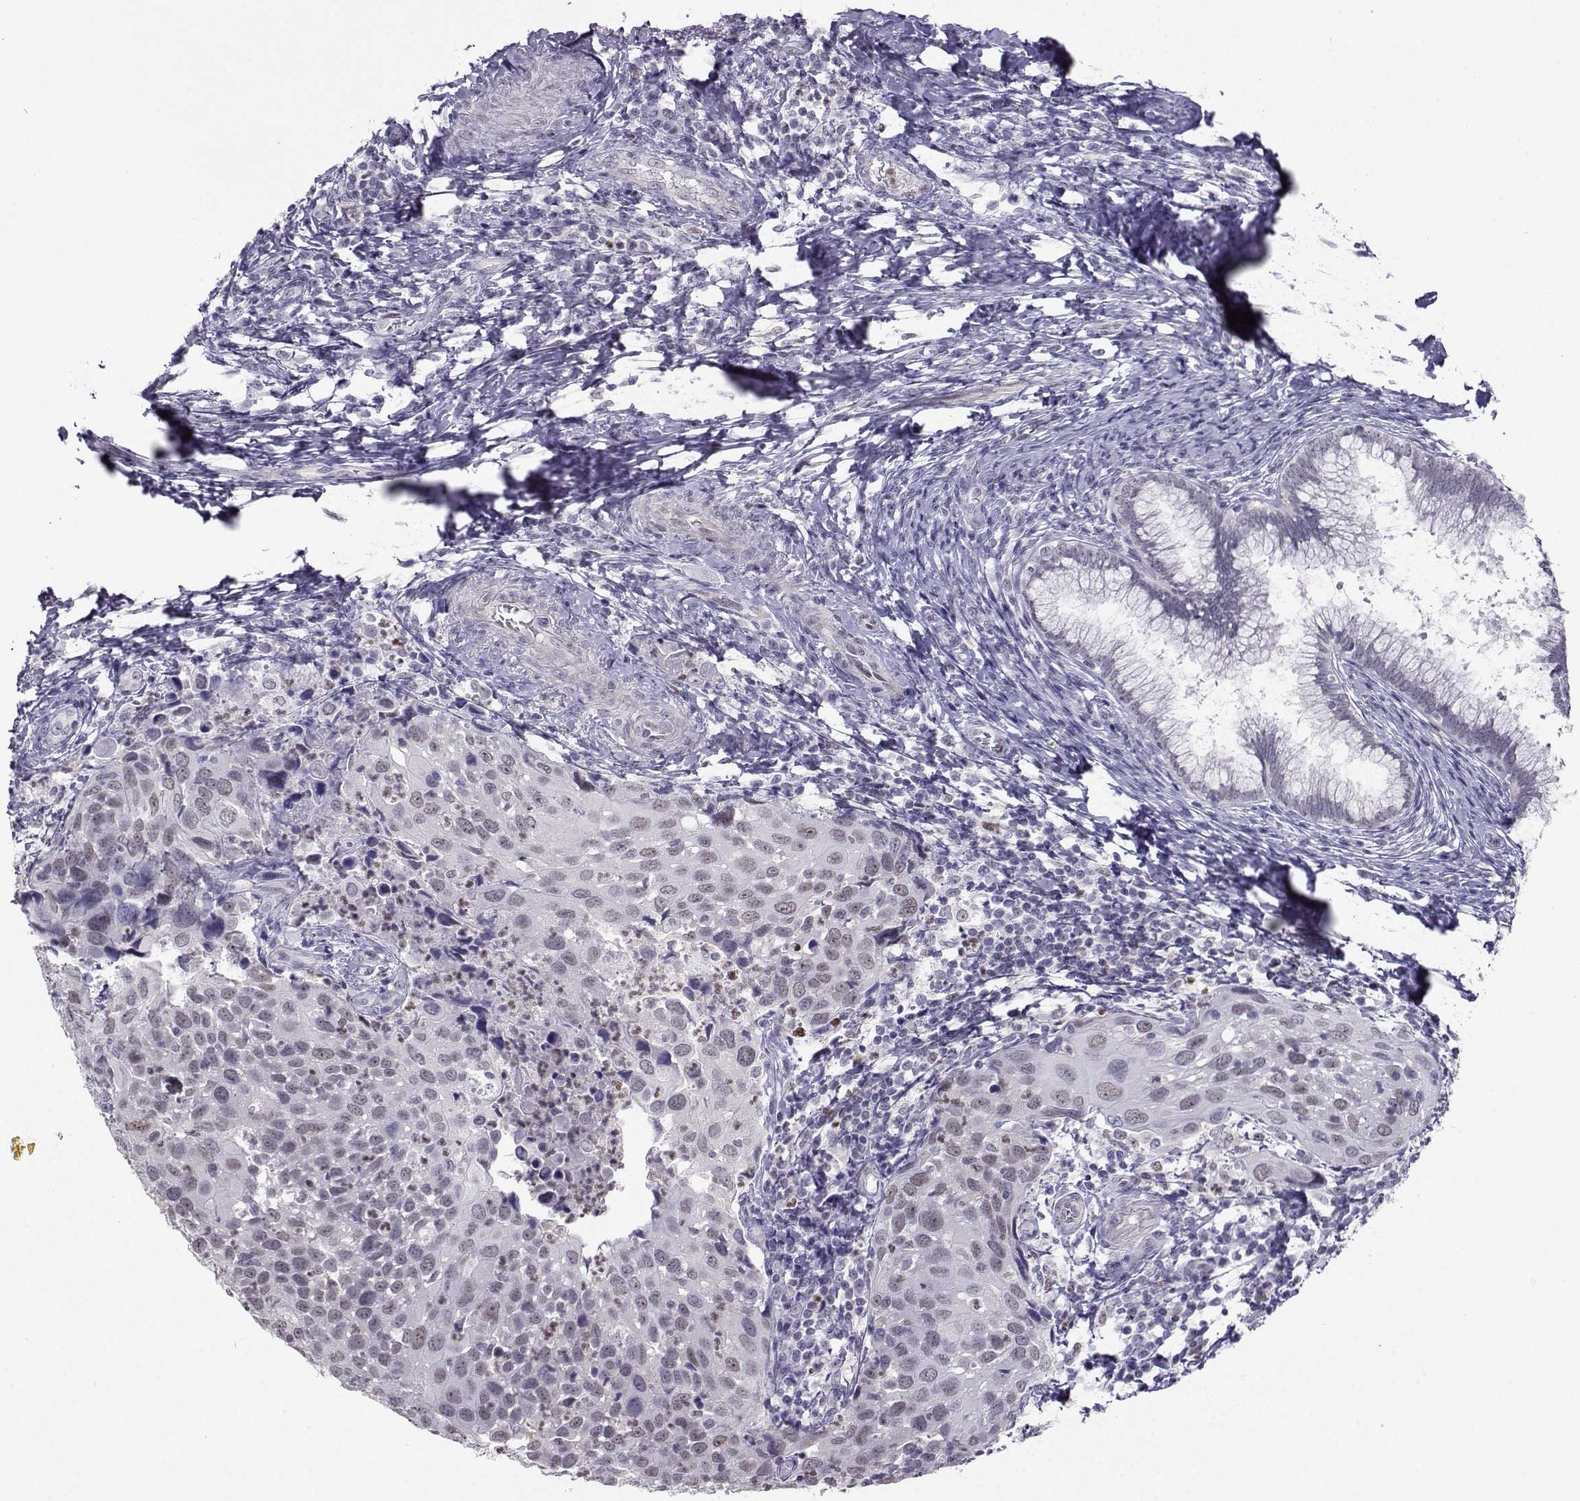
{"staining": {"intensity": "negative", "quantity": "none", "location": "none"}, "tissue": "cervical cancer", "cell_type": "Tumor cells", "image_type": "cancer", "snomed": [{"axis": "morphology", "description": "Squamous cell carcinoma, NOS"}, {"axis": "topography", "description": "Cervix"}], "caption": "Cervical squamous cell carcinoma was stained to show a protein in brown. There is no significant expression in tumor cells.", "gene": "TEDC2", "patient": {"sex": "female", "age": 54}}